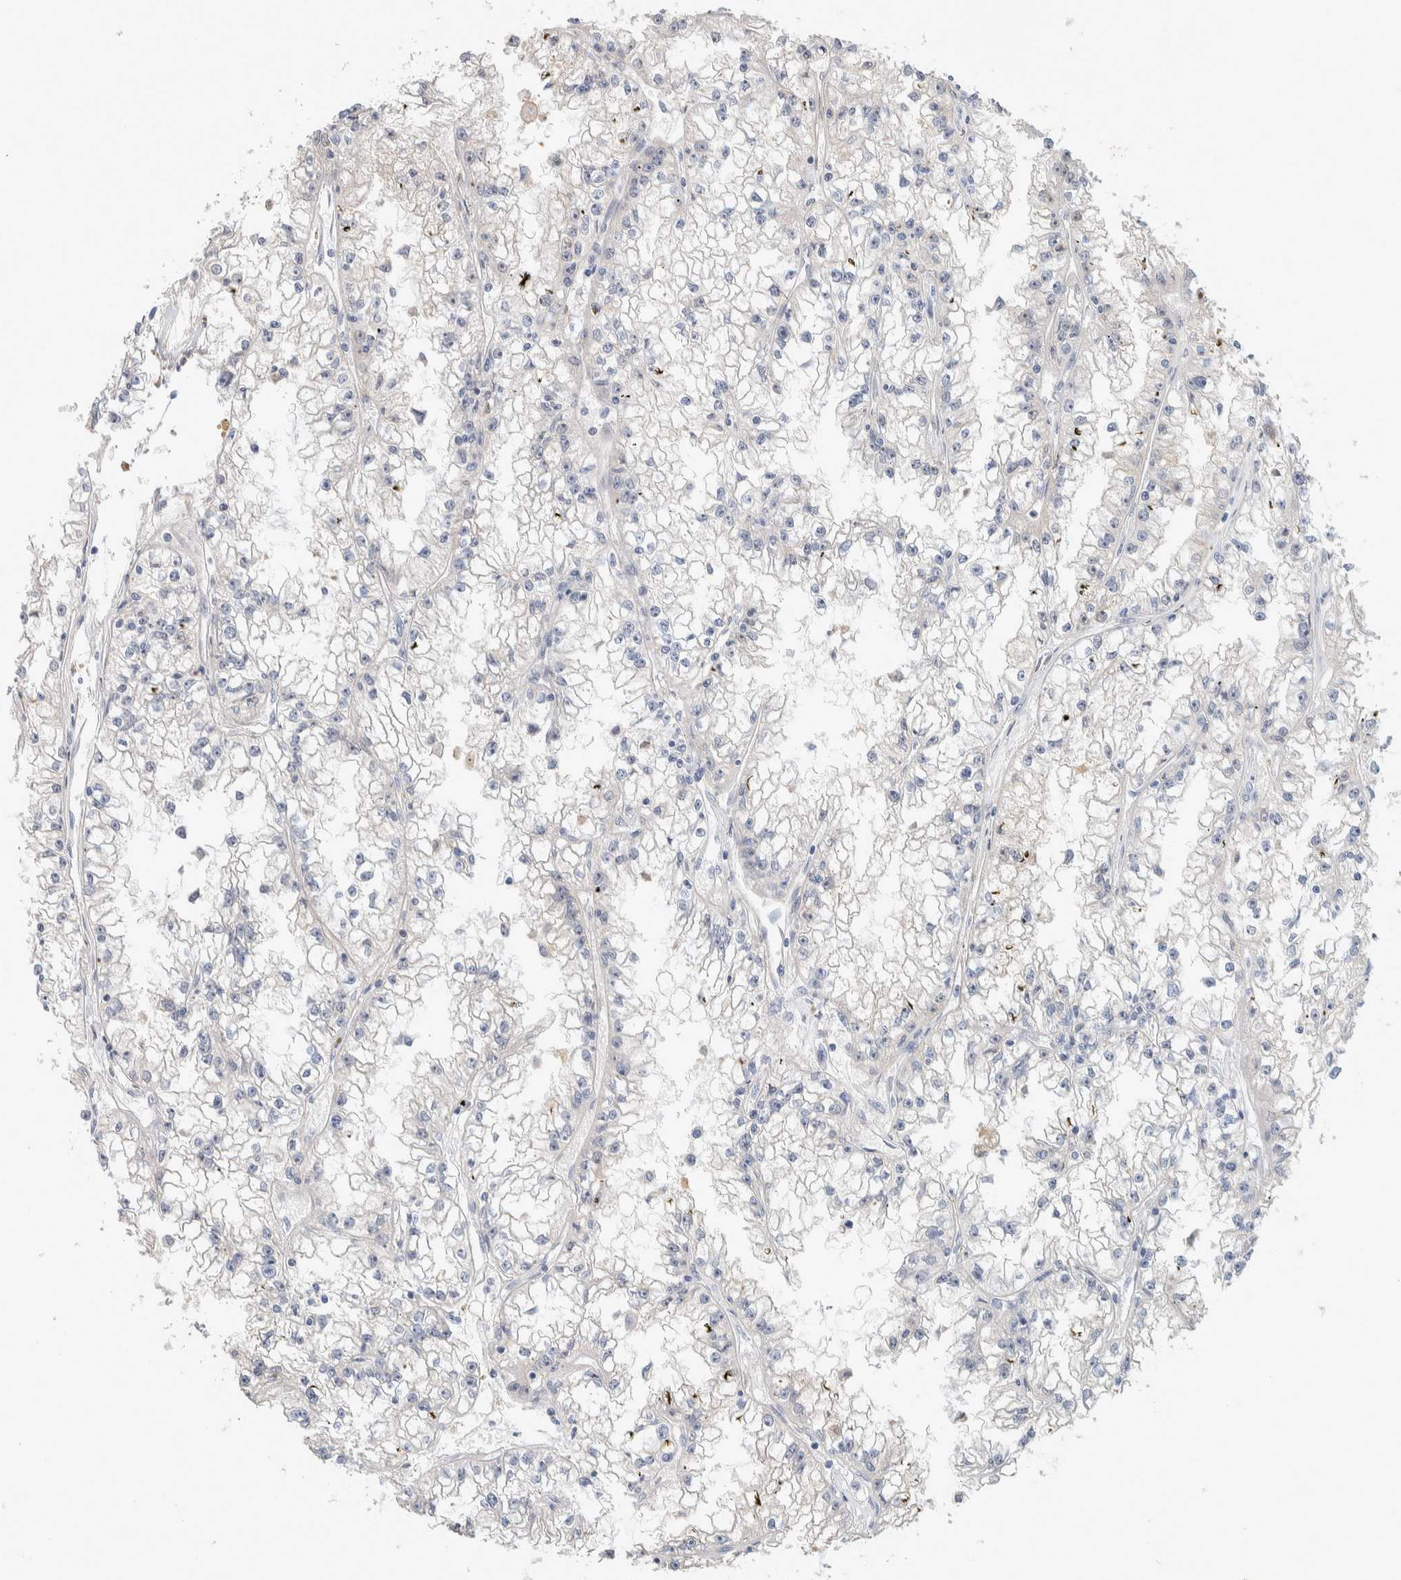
{"staining": {"intensity": "negative", "quantity": "none", "location": "none"}, "tissue": "renal cancer", "cell_type": "Tumor cells", "image_type": "cancer", "snomed": [{"axis": "morphology", "description": "Adenocarcinoma, NOS"}, {"axis": "topography", "description": "Kidney"}], "caption": "Immunohistochemistry (IHC) micrograph of renal cancer stained for a protein (brown), which demonstrates no positivity in tumor cells. (DAB (3,3'-diaminobenzidine) immunohistochemistry (IHC), high magnification).", "gene": "DEPTOR", "patient": {"sex": "male", "age": 56}}